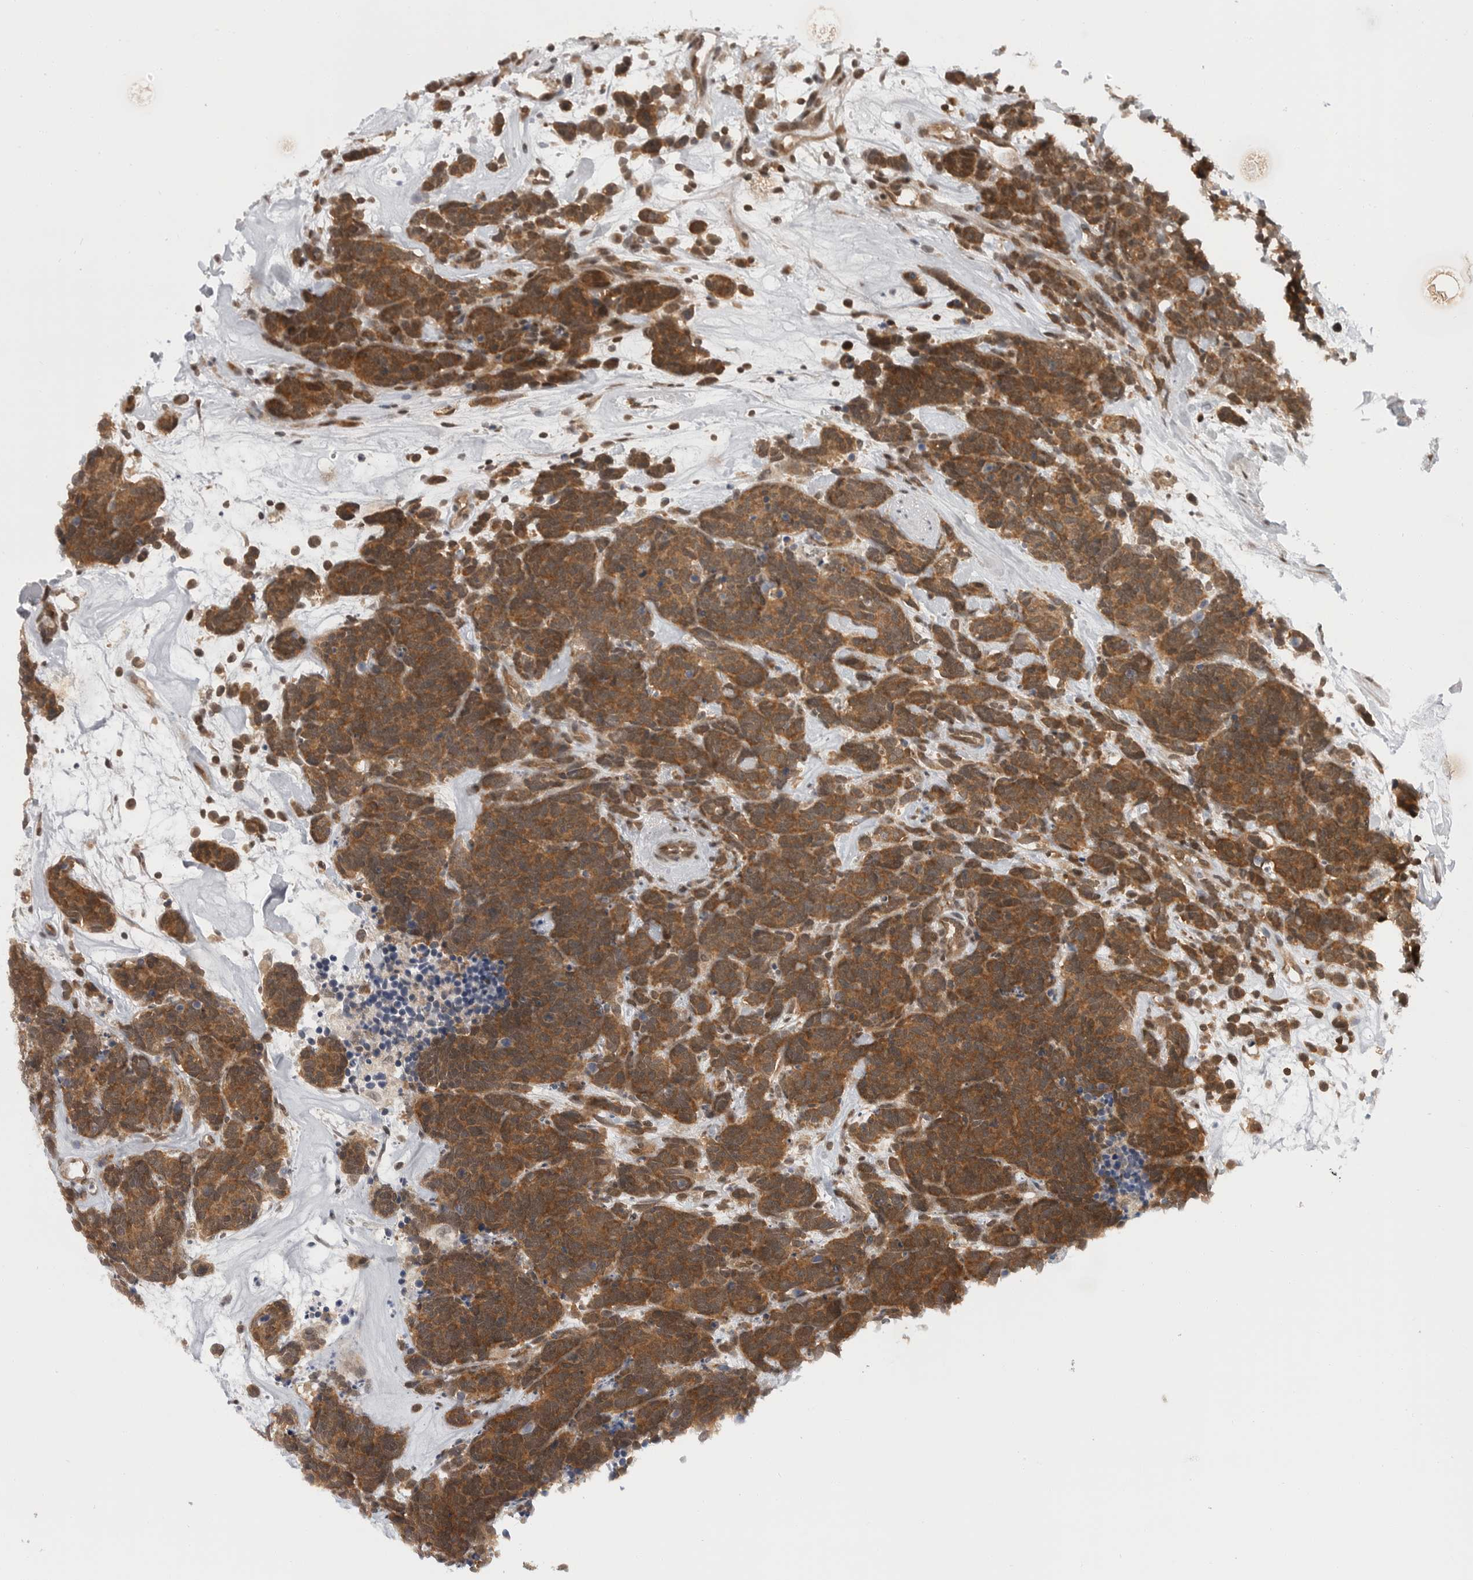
{"staining": {"intensity": "strong", "quantity": ">75%", "location": "cytoplasmic/membranous"}, "tissue": "carcinoid", "cell_type": "Tumor cells", "image_type": "cancer", "snomed": [{"axis": "morphology", "description": "Carcinoma, NOS"}, {"axis": "morphology", "description": "Carcinoid, malignant, NOS"}, {"axis": "topography", "description": "Urinary bladder"}], "caption": "The image reveals immunohistochemical staining of carcinoma. There is strong cytoplasmic/membranous expression is present in approximately >75% of tumor cells.", "gene": "SZRD1", "patient": {"sex": "male", "age": 57}}